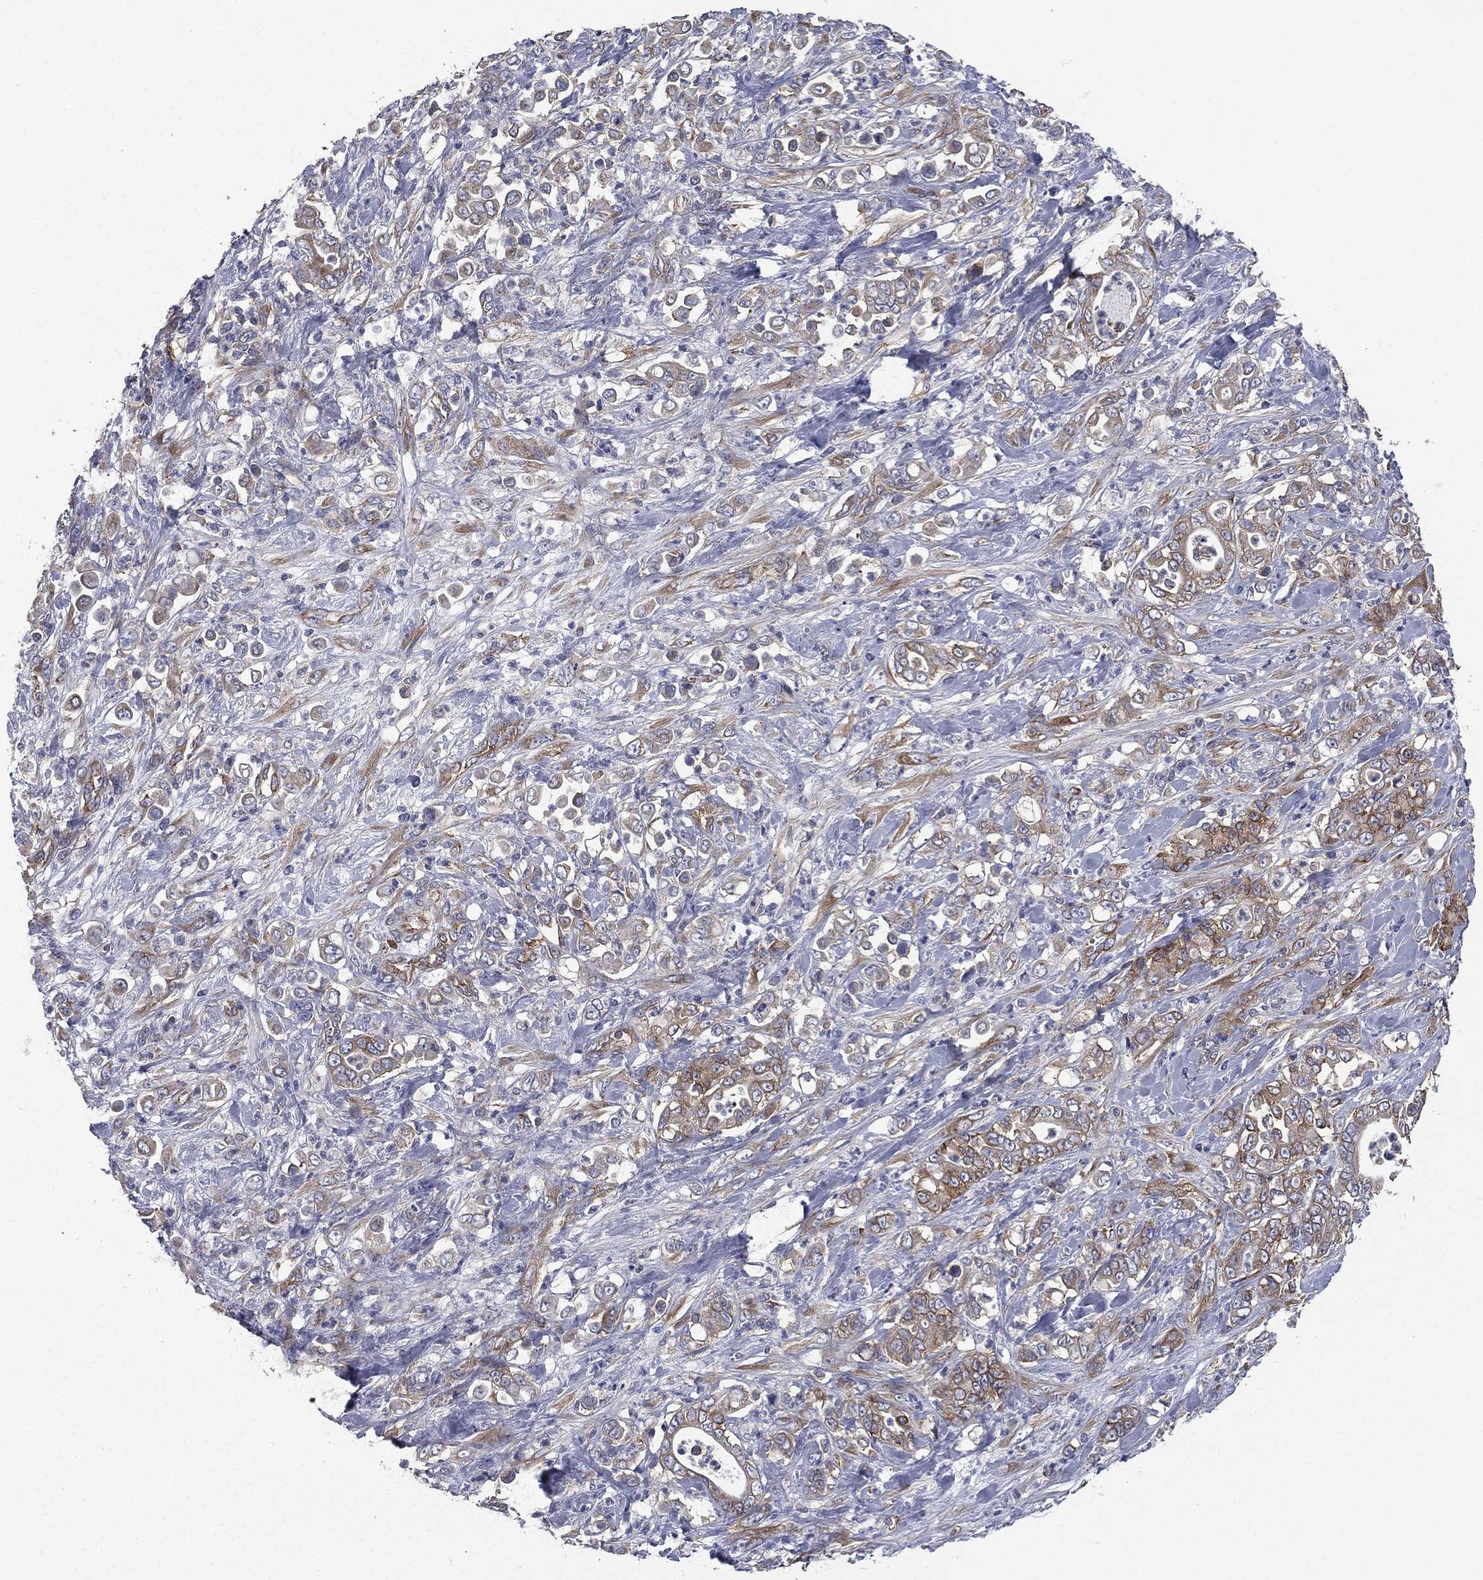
{"staining": {"intensity": "weak", "quantity": "25%-75%", "location": "cytoplasmic/membranous"}, "tissue": "stomach cancer", "cell_type": "Tumor cells", "image_type": "cancer", "snomed": [{"axis": "morphology", "description": "Adenocarcinoma, NOS"}, {"axis": "topography", "description": "Stomach"}], "caption": "Immunohistochemistry (IHC) staining of adenocarcinoma (stomach), which exhibits low levels of weak cytoplasmic/membranous positivity in about 25%-75% of tumor cells indicating weak cytoplasmic/membranous protein staining. The staining was performed using DAB (brown) for protein detection and nuclei were counterstained in hematoxylin (blue).", "gene": "FARSA", "patient": {"sex": "female", "age": 79}}